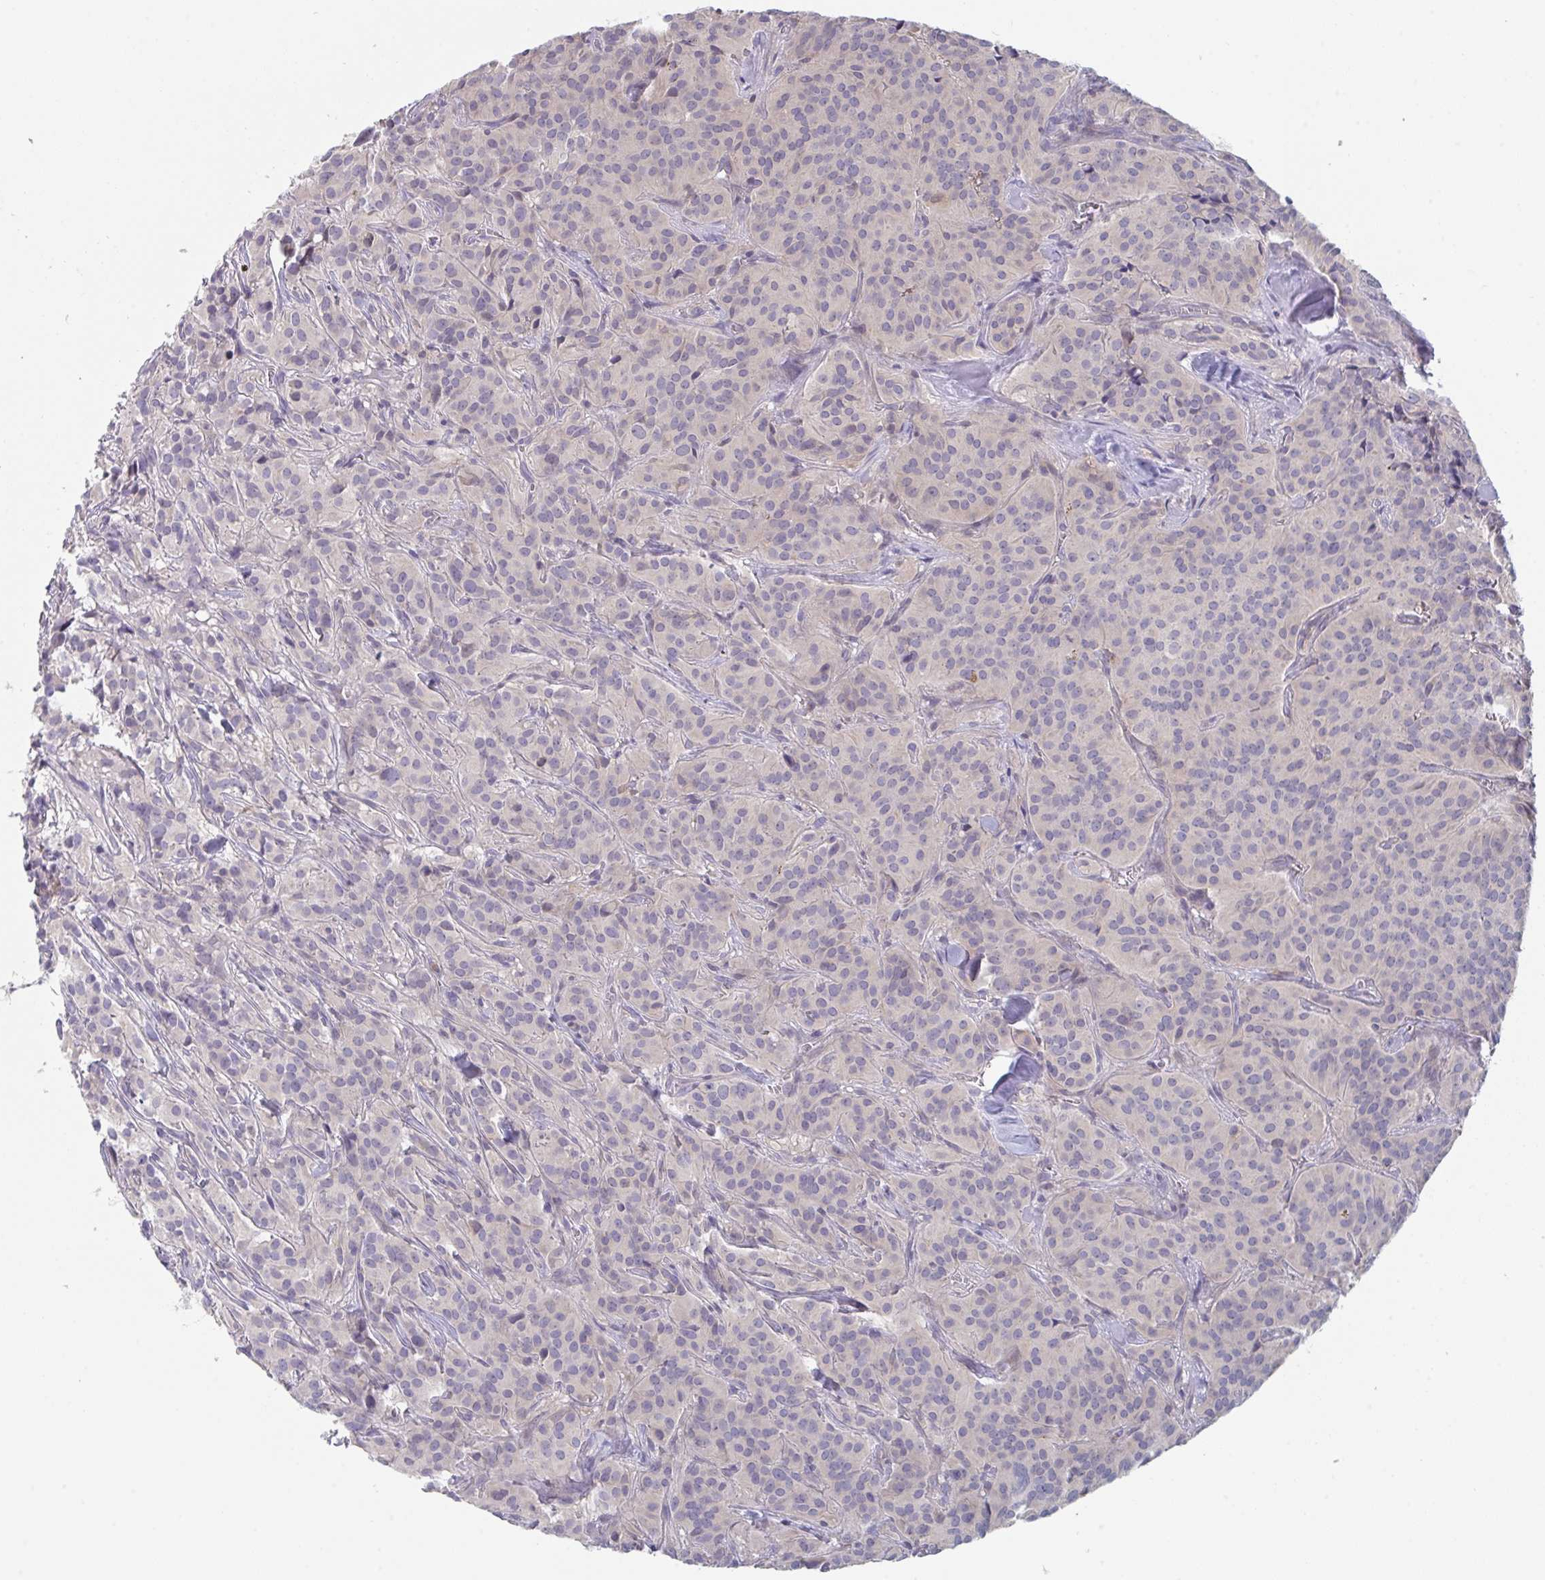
{"staining": {"intensity": "negative", "quantity": "none", "location": "none"}, "tissue": "glioma", "cell_type": "Tumor cells", "image_type": "cancer", "snomed": [{"axis": "morphology", "description": "Glioma, malignant, Low grade"}, {"axis": "topography", "description": "Brain"}], "caption": "A high-resolution image shows immunohistochemistry staining of malignant low-grade glioma, which reveals no significant expression in tumor cells.", "gene": "PTPRD", "patient": {"sex": "male", "age": 42}}